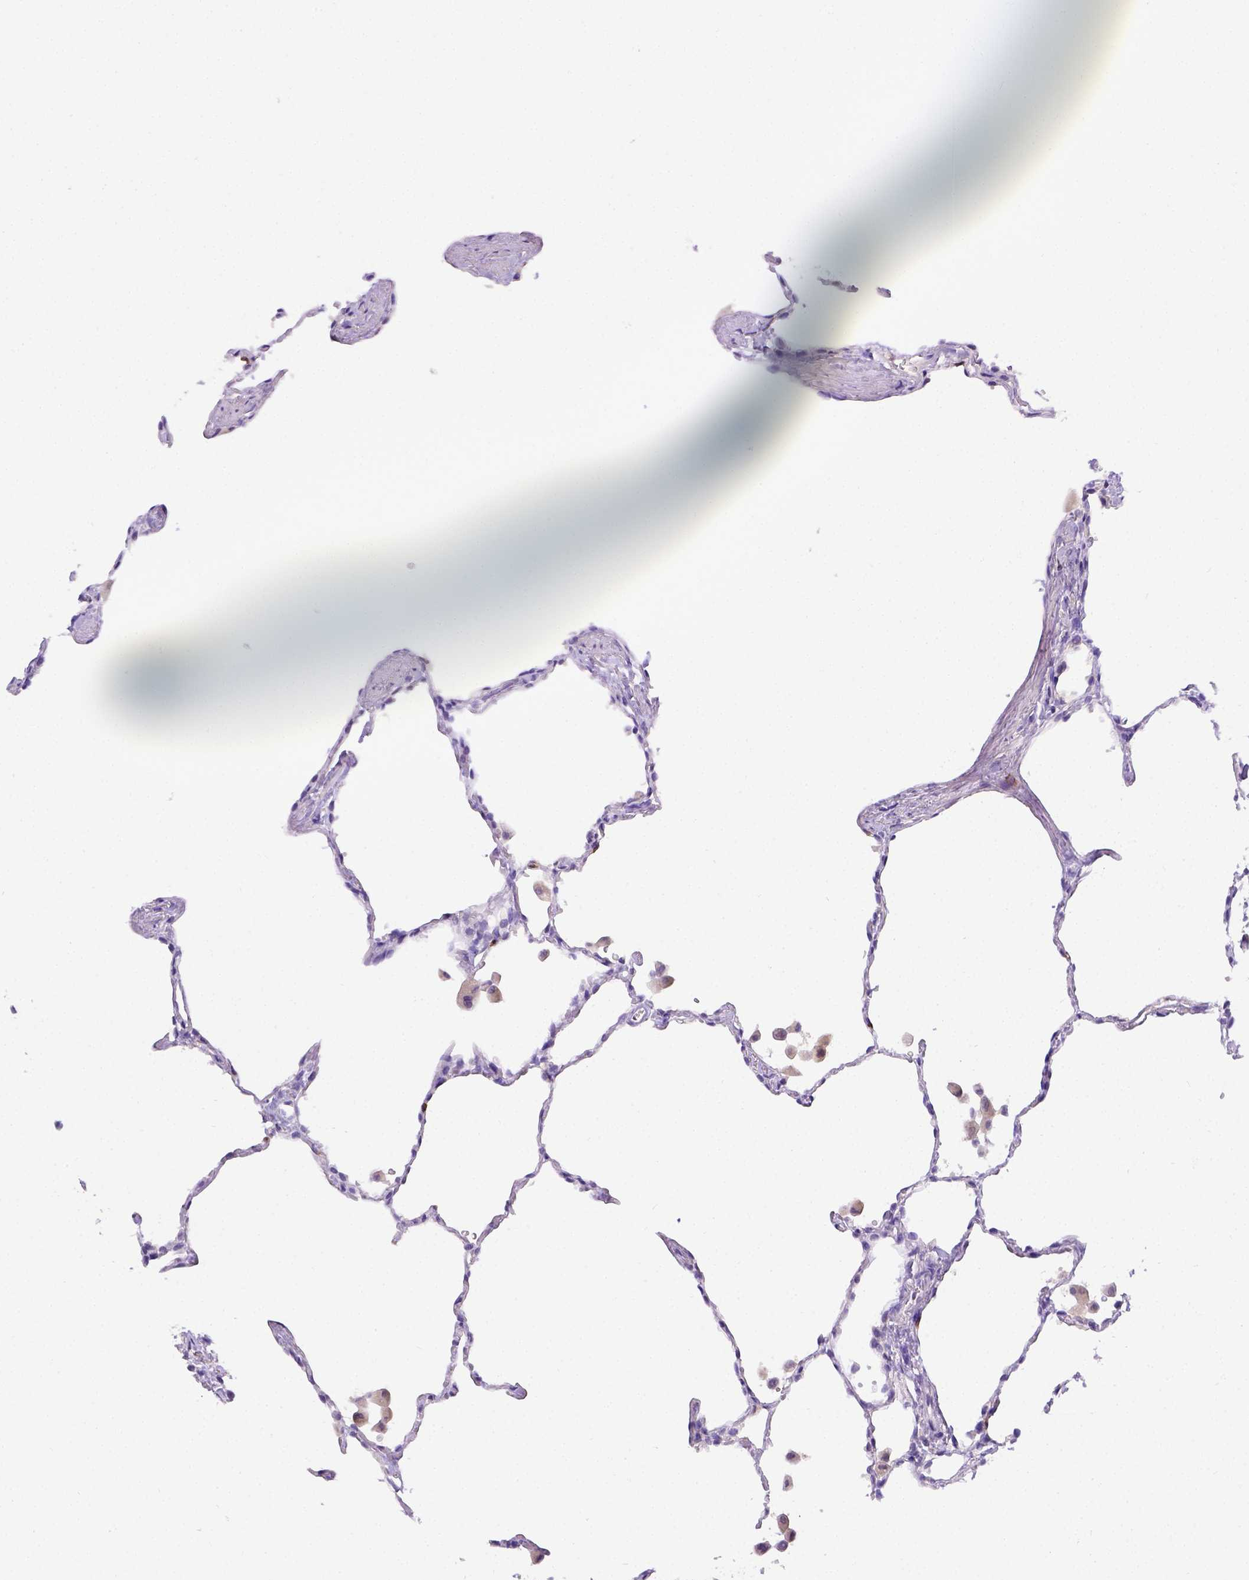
{"staining": {"intensity": "negative", "quantity": "none", "location": "none"}, "tissue": "lung", "cell_type": "Alveolar cells", "image_type": "normal", "snomed": [{"axis": "morphology", "description": "Normal tissue, NOS"}, {"axis": "topography", "description": "Lung"}], "caption": "High power microscopy micrograph of an immunohistochemistry (IHC) micrograph of unremarkable lung, revealing no significant staining in alveolar cells.", "gene": "B3GAT1", "patient": {"sex": "female", "age": 47}}